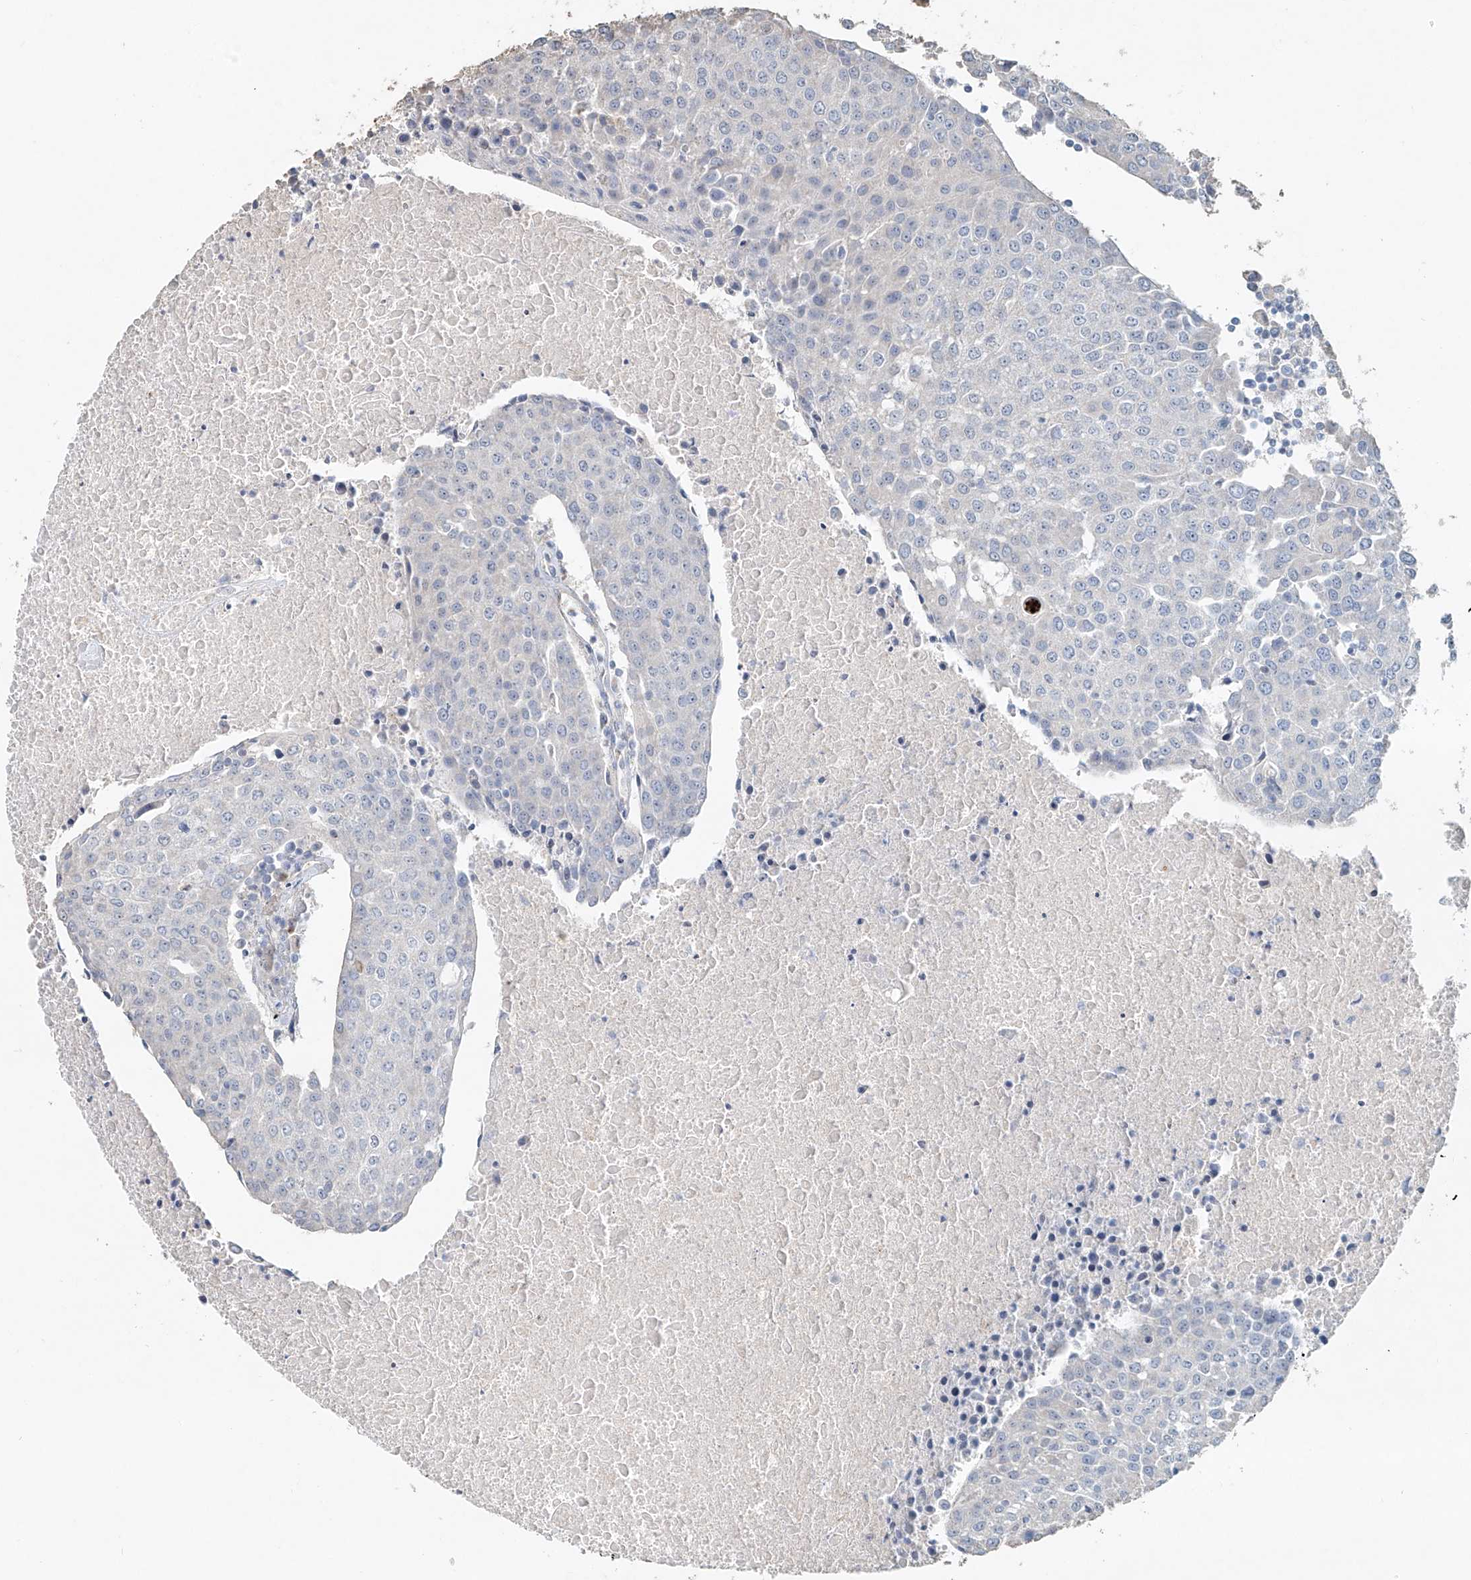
{"staining": {"intensity": "negative", "quantity": "none", "location": "none"}, "tissue": "urothelial cancer", "cell_type": "Tumor cells", "image_type": "cancer", "snomed": [{"axis": "morphology", "description": "Urothelial carcinoma, High grade"}, {"axis": "topography", "description": "Urinary bladder"}], "caption": "The photomicrograph shows no significant staining in tumor cells of urothelial cancer.", "gene": "TRIM47", "patient": {"sex": "female", "age": 85}}